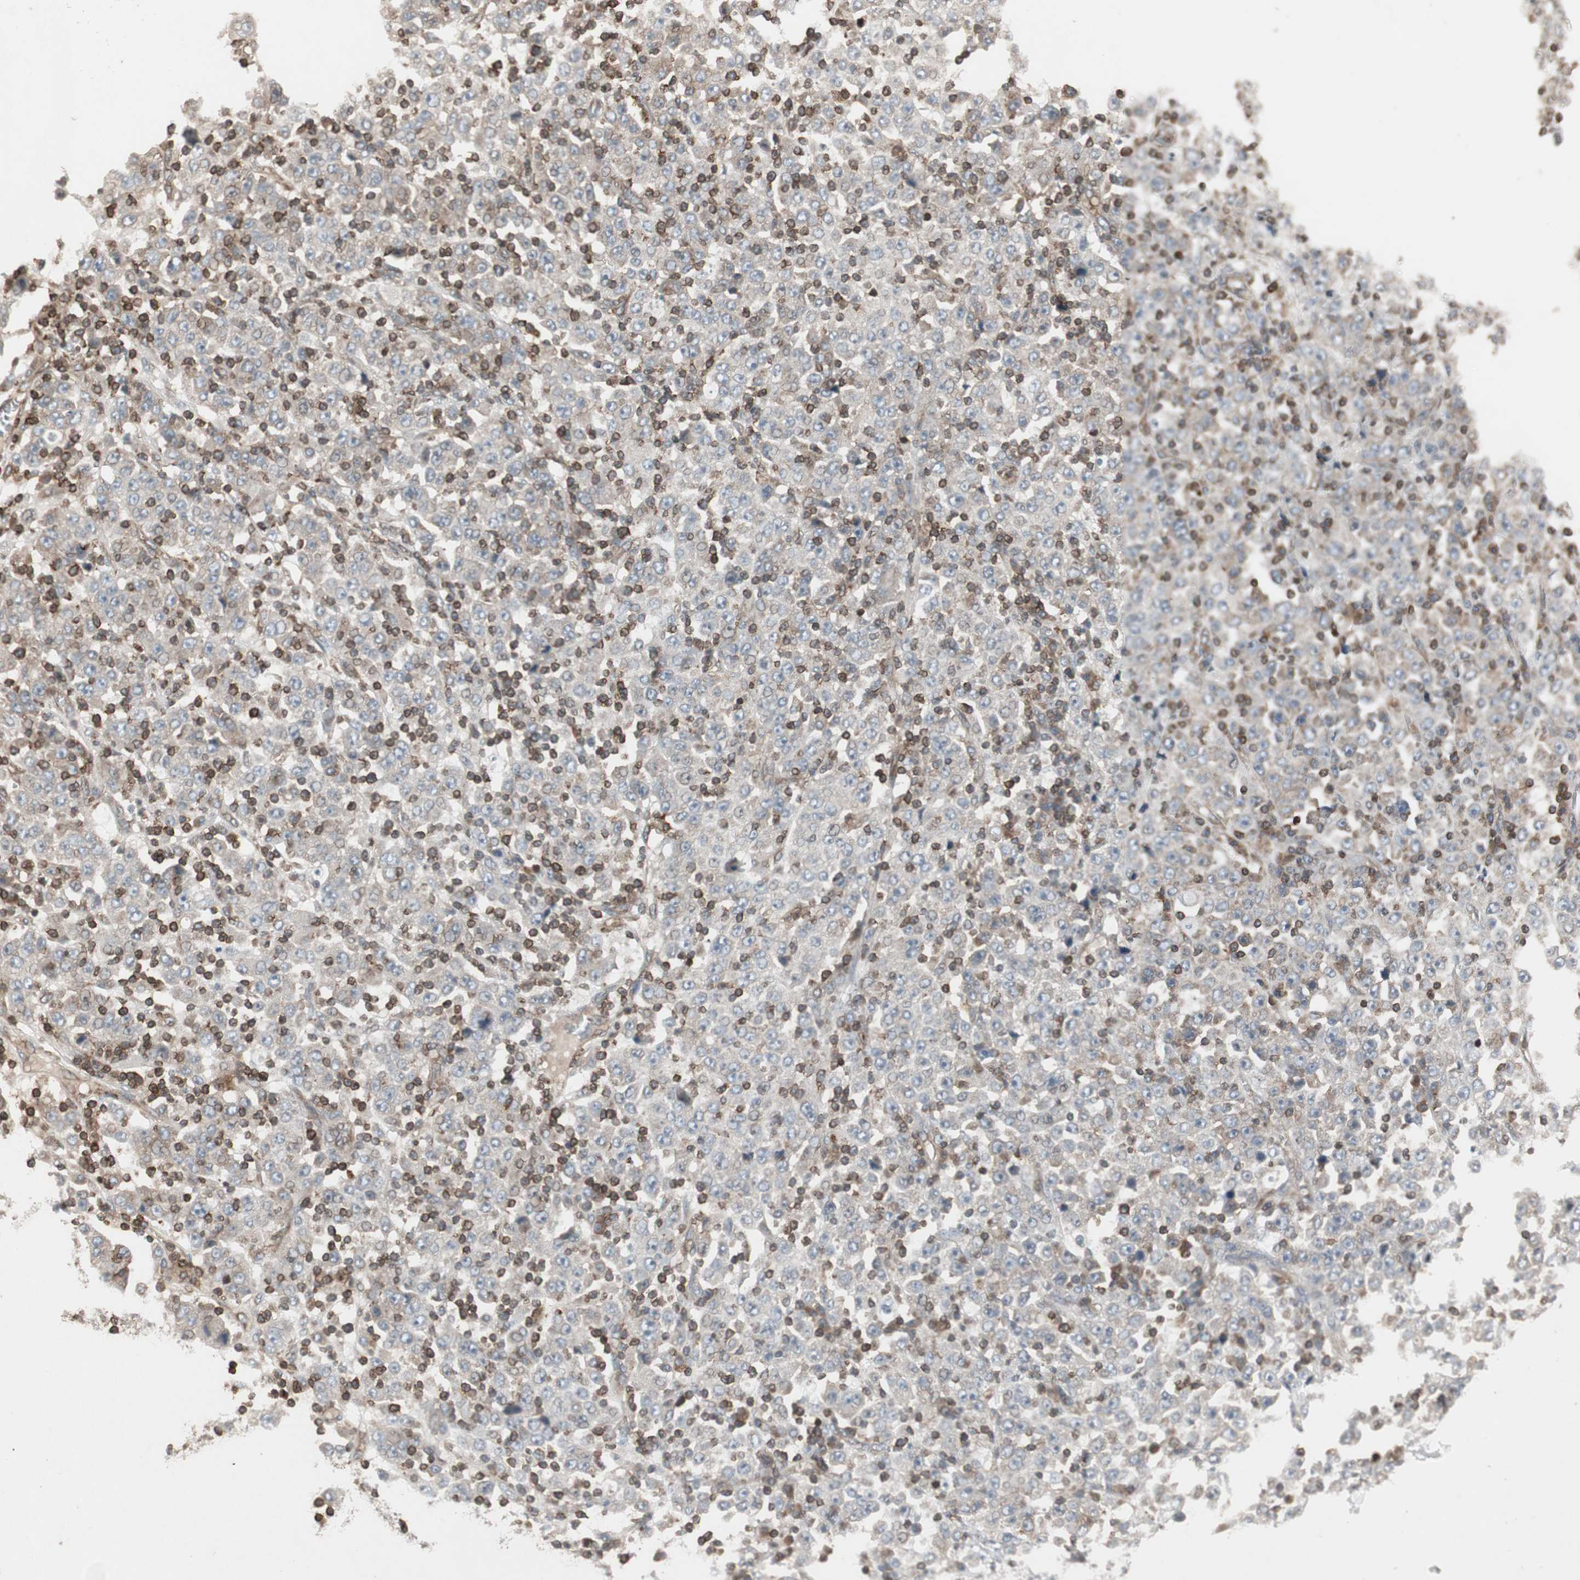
{"staining": {"intensity": "weak", "quantity": ">75%", "location": "cytoplasmic/membranous"}, "tissue": "stomach cancer", "cell_type": "Tumor cells", "image_type": "cancer", "snomed": [{"axis": "morphology", "description": "Normal tissue, NOS"}, {"axis": "morphology", "description": "Adenocarcinoma, NOS"}, {"axis": "topography", "description": "Stomach, upper"}, {"axis": "topography", "description": "Stomach"}], "caption": "Immunohistochemical staining of human stomach adenocarcinoma shows low levels of weak cytoplasmic/membranous expression in approximately >75% of tumor cells.", "gene": "ARHGEF1", "patient": {"sex": "male", "age": 59}}